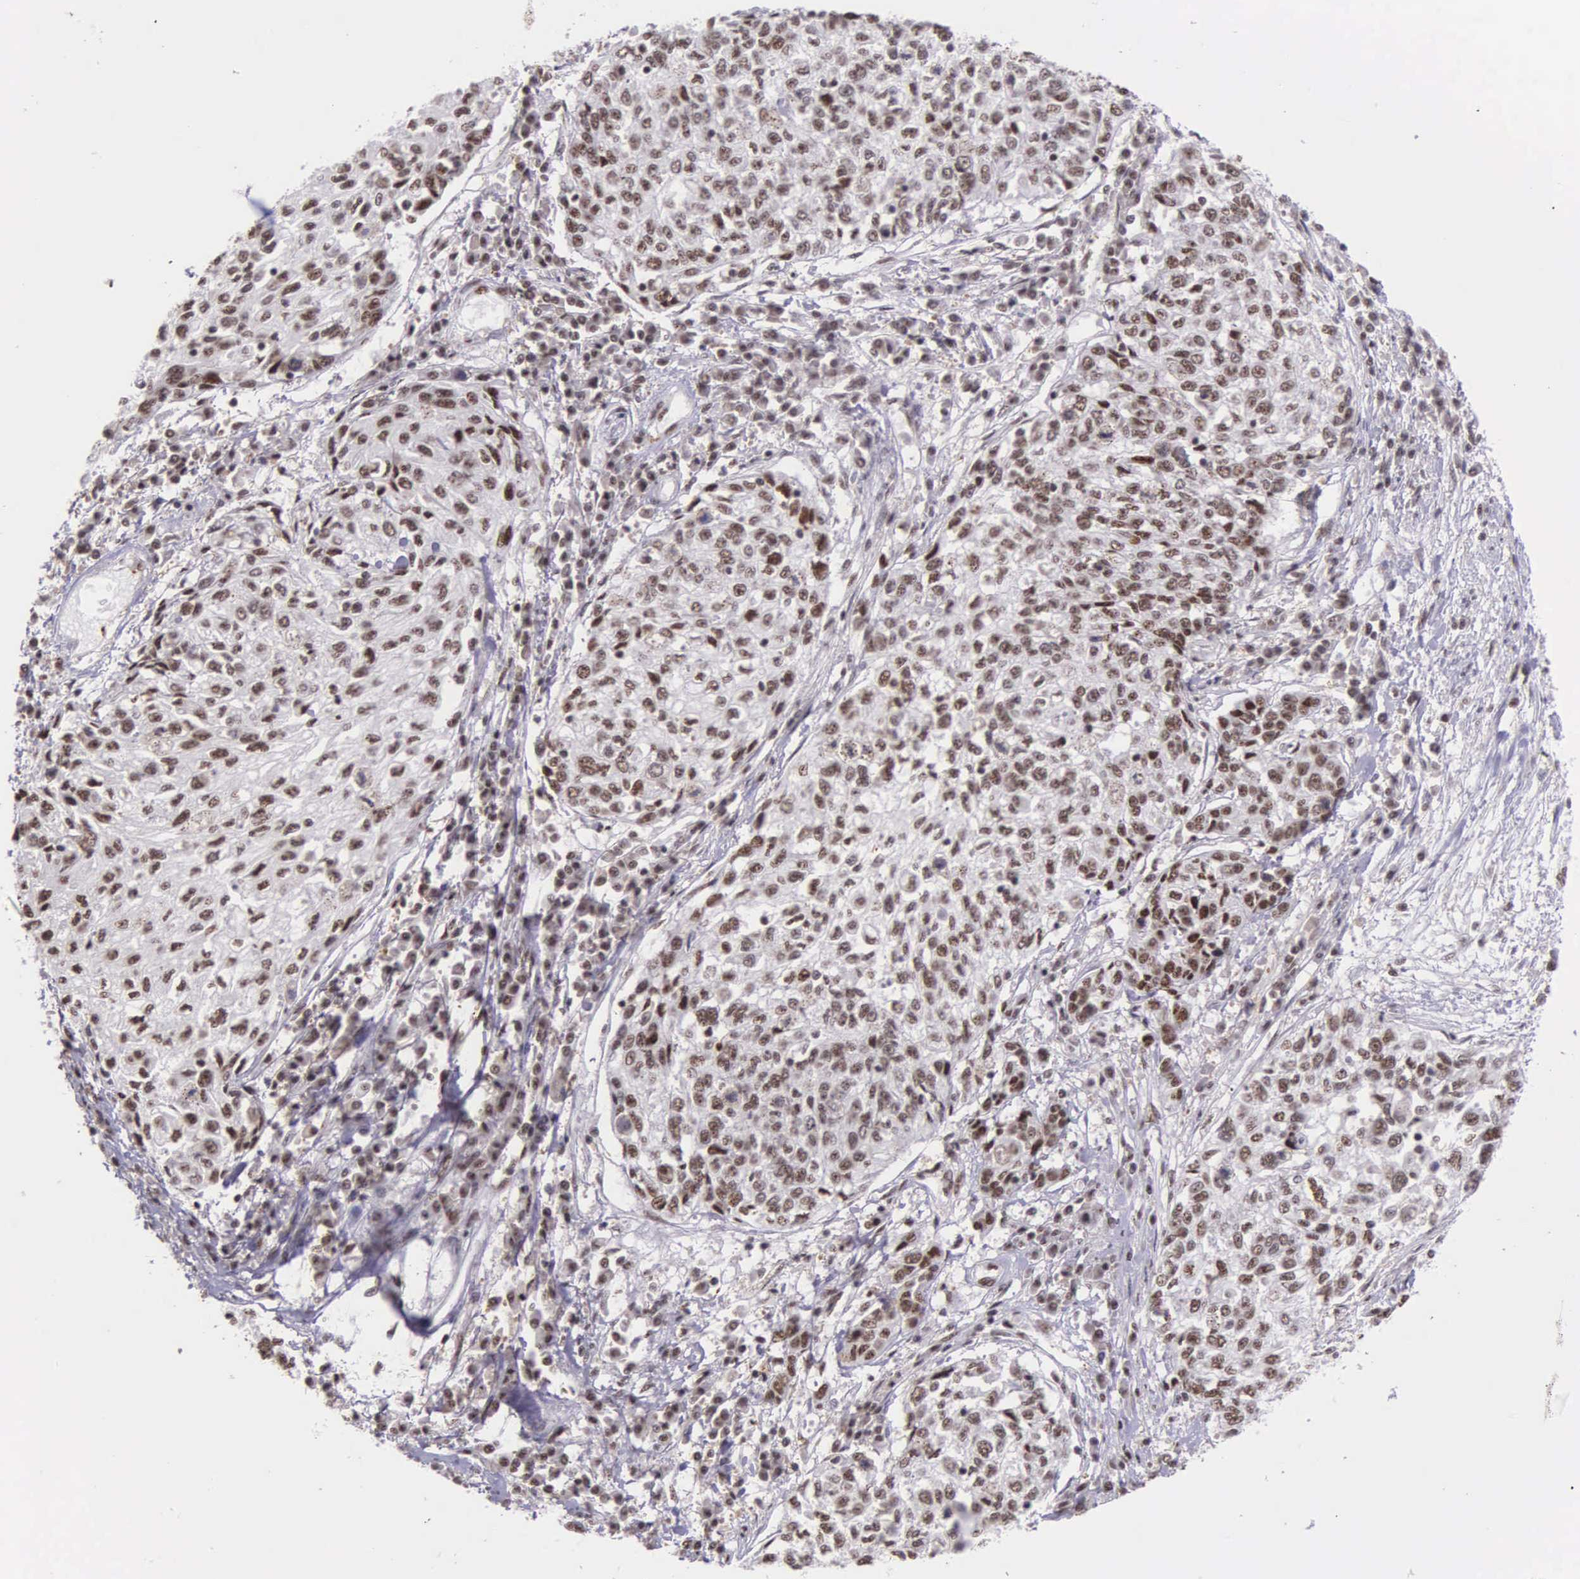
{"staining": {"intensity": "weak", "quantity": ">75%", "location": "nuclear"}, "tissue": "cervical cancer", "cell_type": "Tumor cells", "image_type": "cancer", "snomed": [{"axis": "morphology", "description": "Squamous cell carcinoma, NOS"}, {"axis": "topography", "description": "Cervix"}], "caption": "Human cervical squamous cell carcinoma stained for a protein (brown) reveals weak nuclear positive positivity in approximately >75% of tumor cells.", "gene": "FAM47A", "patient": {"sex": "female", "age": 57}}